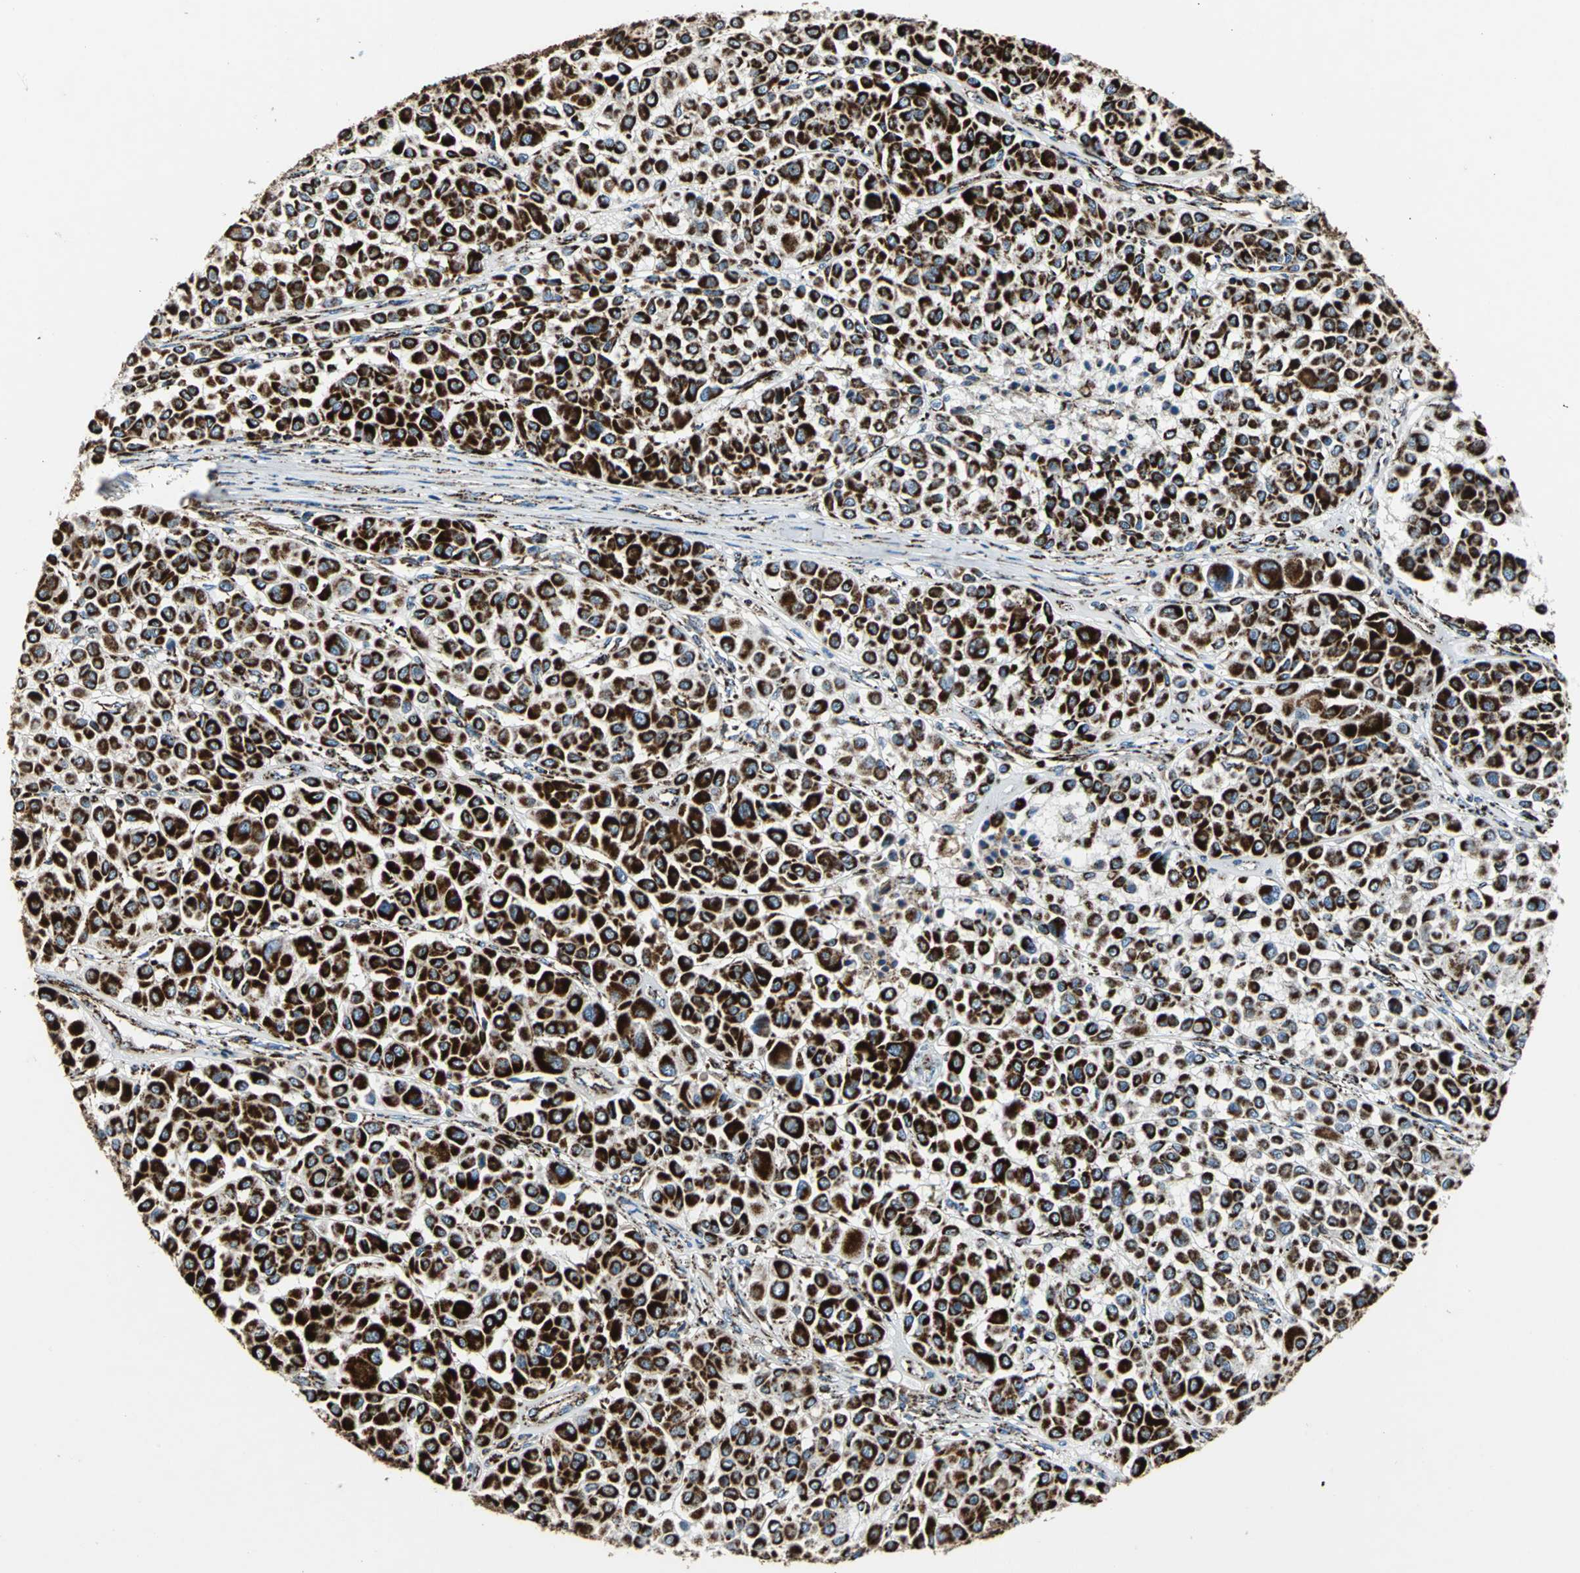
{"staining": {"intensity": "strong", "quantity": ">75%", "location": "cytoplasmic/membranous"}, "tissue": "melanoma", "cell_type": "Tumor cells", "image_type": "cancer", "snomed": [{"axis": "morphology", "description": "Malignant melanoma, Metastatic site"}, {"axis": "topography", "description": "Soft tissue"}], "caption": "IHC (DAB) staining of melanoma reveals strong cytoplasmic/membranous protein positivity in approximately >75% of tumor cells. (Stains: DAB in brown, nuclei in blue, Microscopy: brightfield microscopy at high magnification).", "gene": "ECH1", "patient": {"sex": "male", "age": 41}}